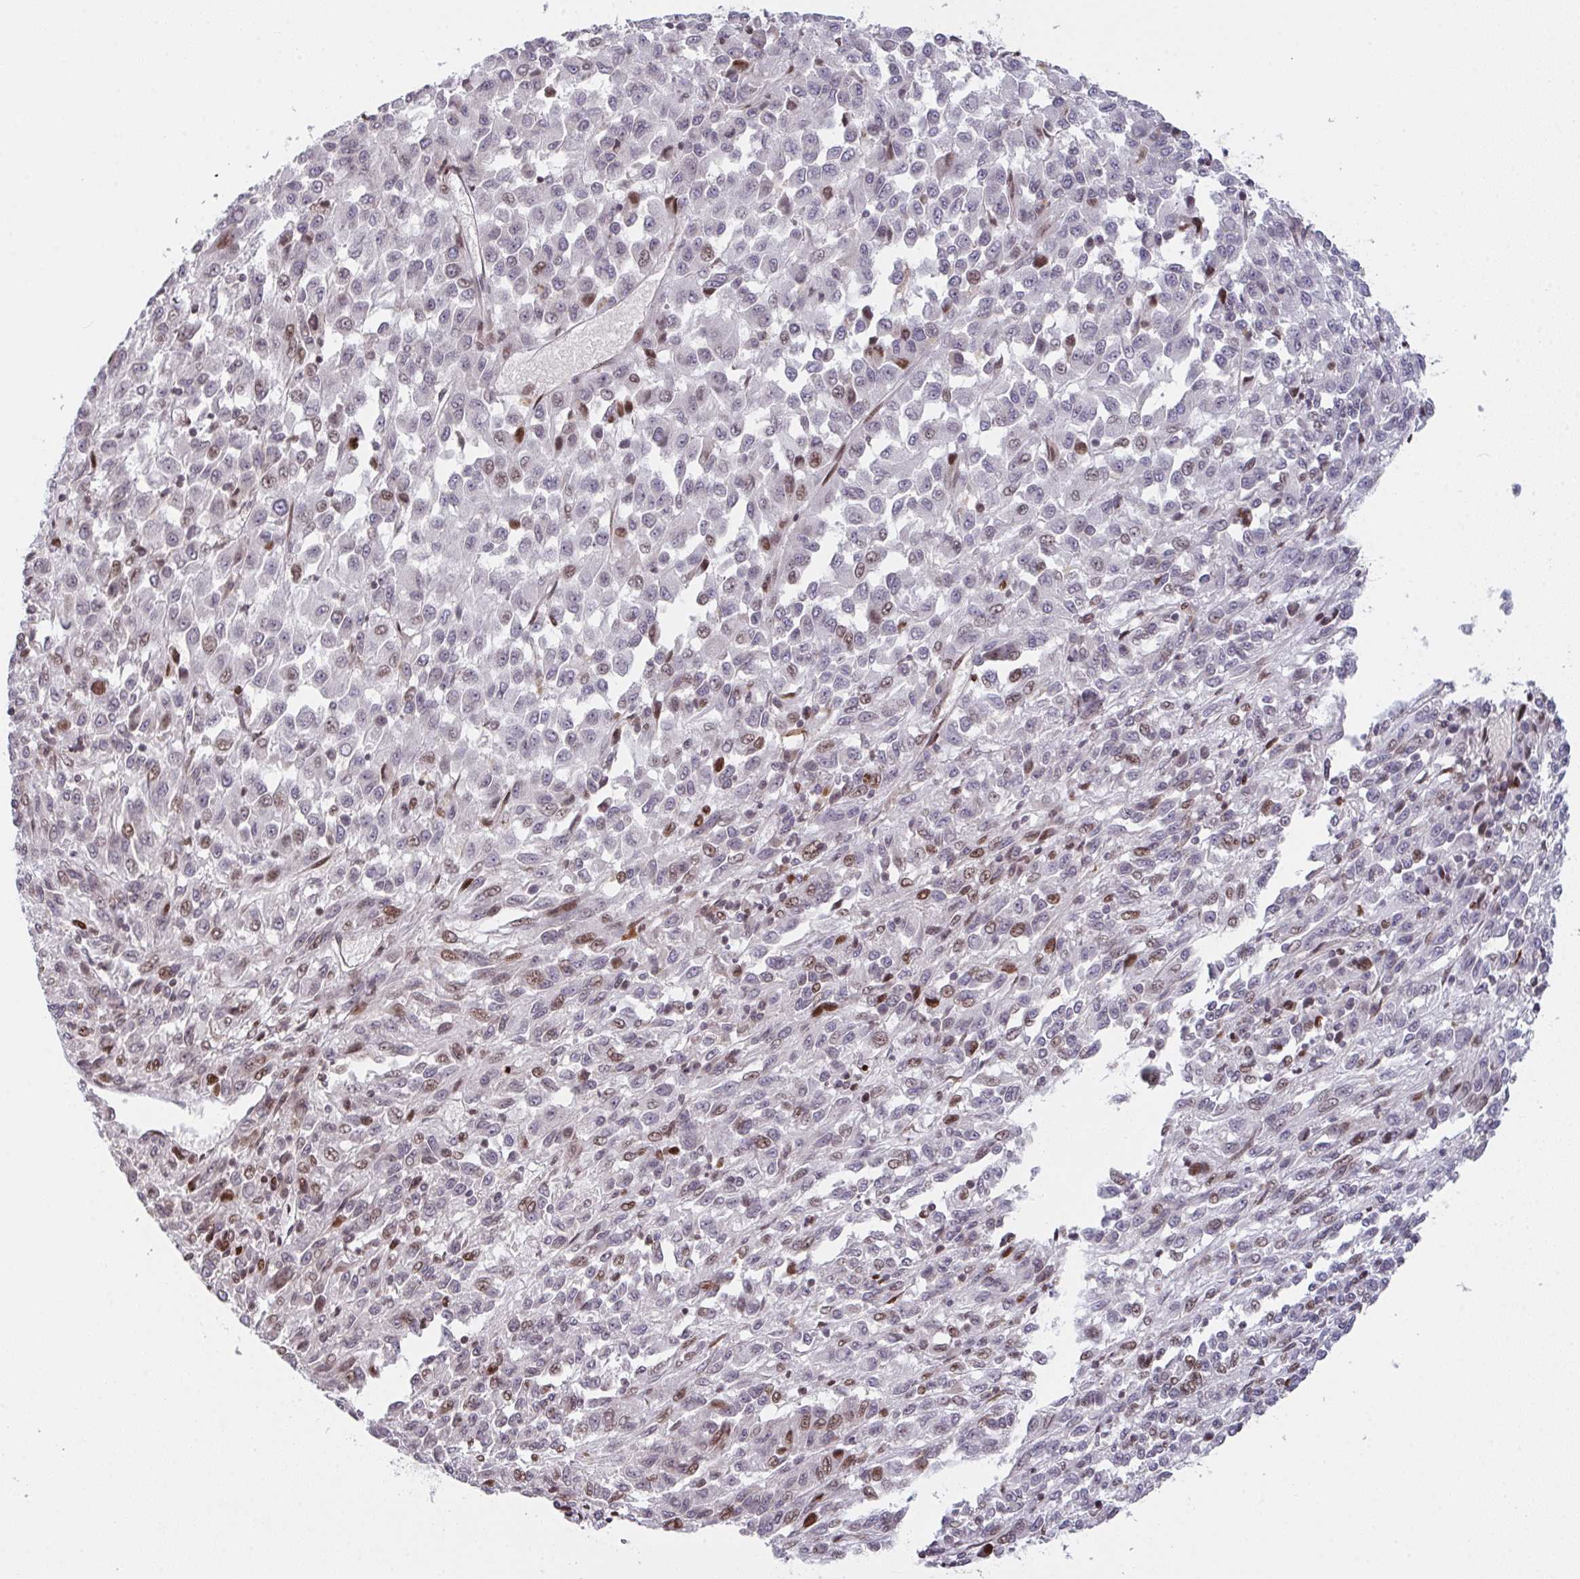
{"staining": {"intensity": "moderate", "quantity": "<25%", "location": "nuclear"}, "tissue": "melanoma", "cell_type": "Tumor cells", "image_type": "cancer", "snomed": [{"axis": "morphology", "description": "Malignant melanoma, Metastatic site"}, {"axis": "topography", "description": "Lung"}], "caption": "Immunohistochemistry (DAB) staining of melanoma shows moderate nuclear protein positivity in about <25% of tumor cells.", "gene": "PCDHB8", "patient": {"sex": "male", "age": 64}}